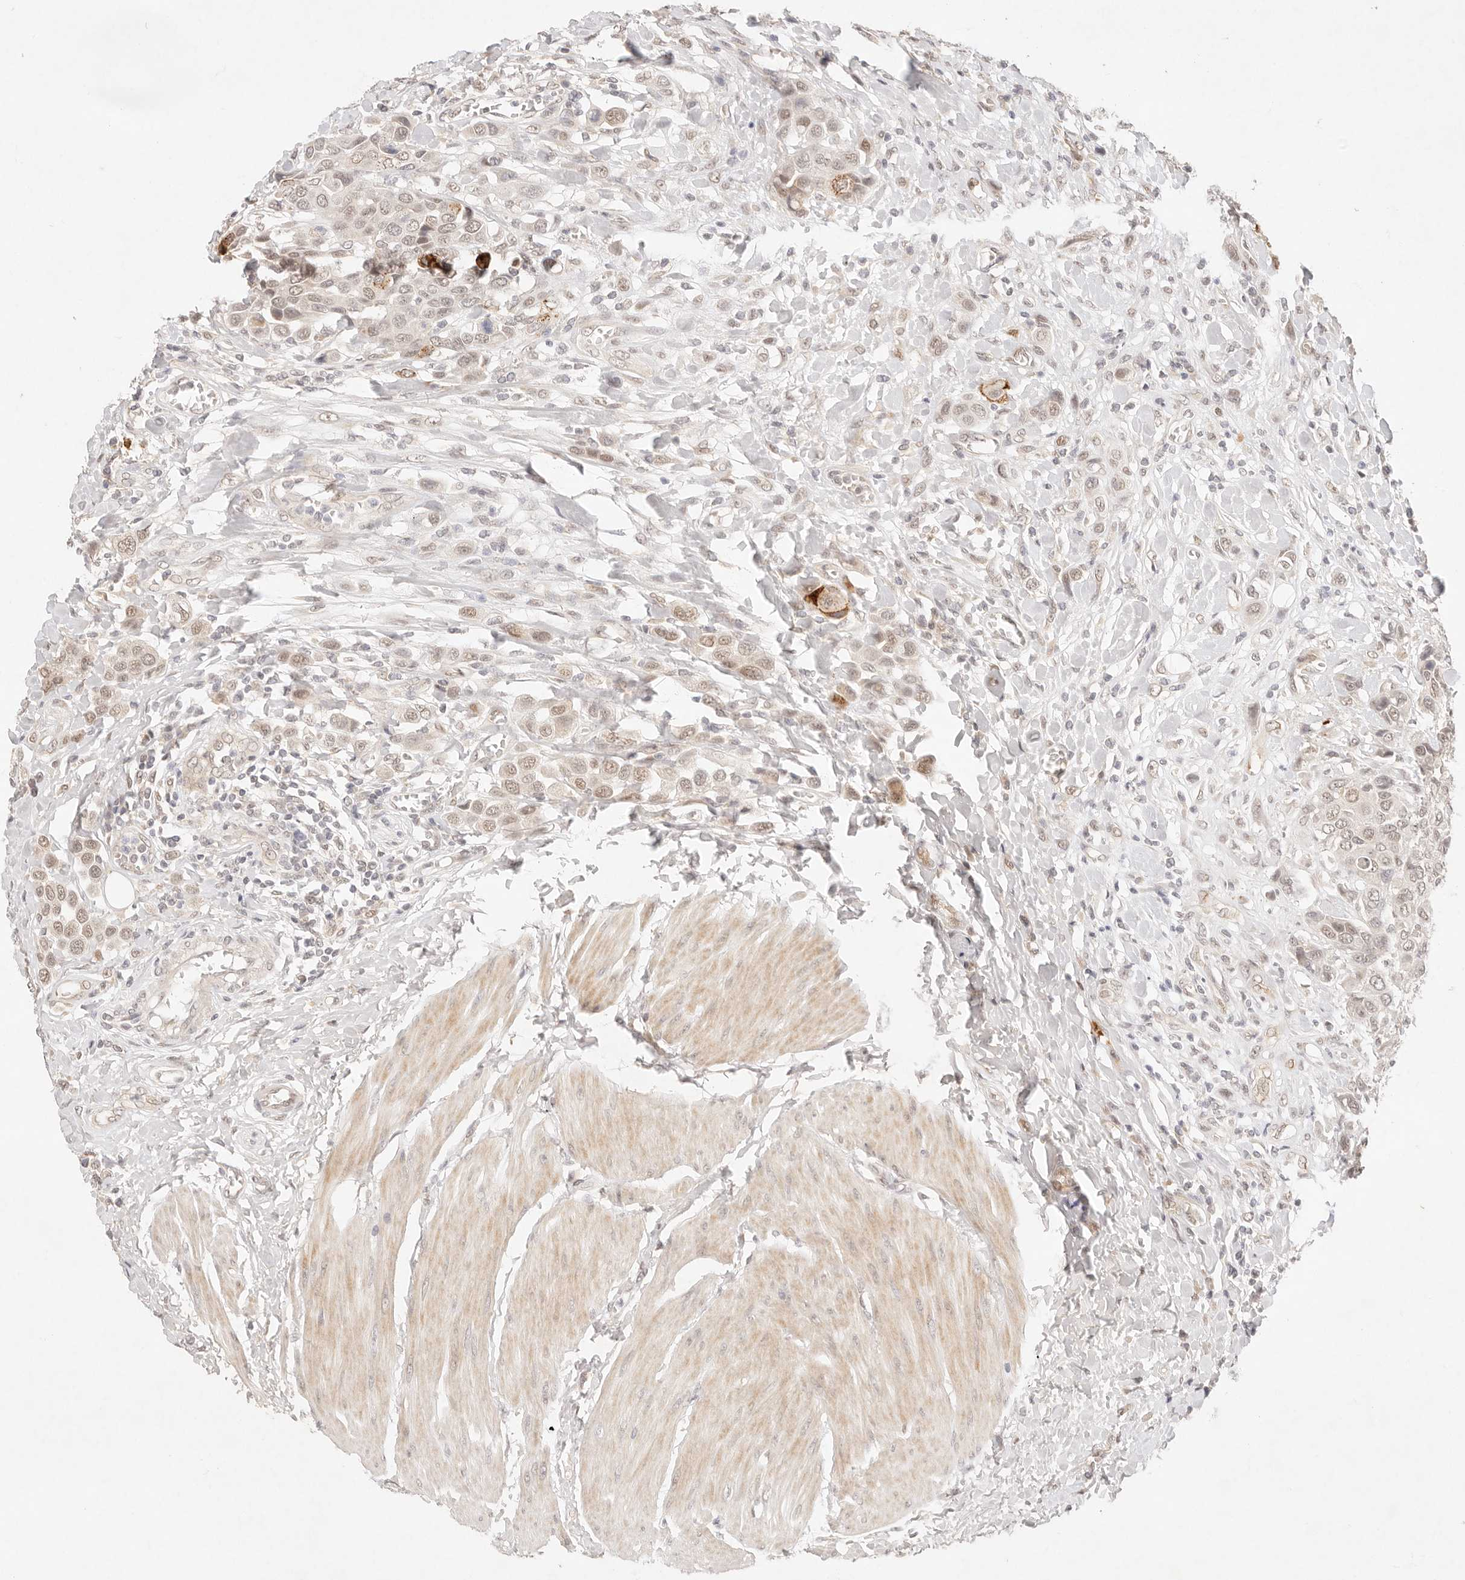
{"staining": {"intensity": "weak", "quantity": "25%-75%", "location": "nuclear"}, "tissue": "urothelial cancer", "cell_type": "Tumor cells", "image_type": "cancer", "snomed": [{"axis": "morphology", "description": "Urothelial carcinoma, High grade"}, {"axis": "topography", "description": "Urinary bladder"}], "caption": "Urothelial cancer stained with DAB (3,3'-diaminobenzidine) IHC shows low levels of weak nuclear positivity in about 25%-75% of tumor cells. (DAB = brown stain, brightfield microscopy at high magnification).", "gene": "GPR156", "patient": {"sex": "male", "age": 50}}